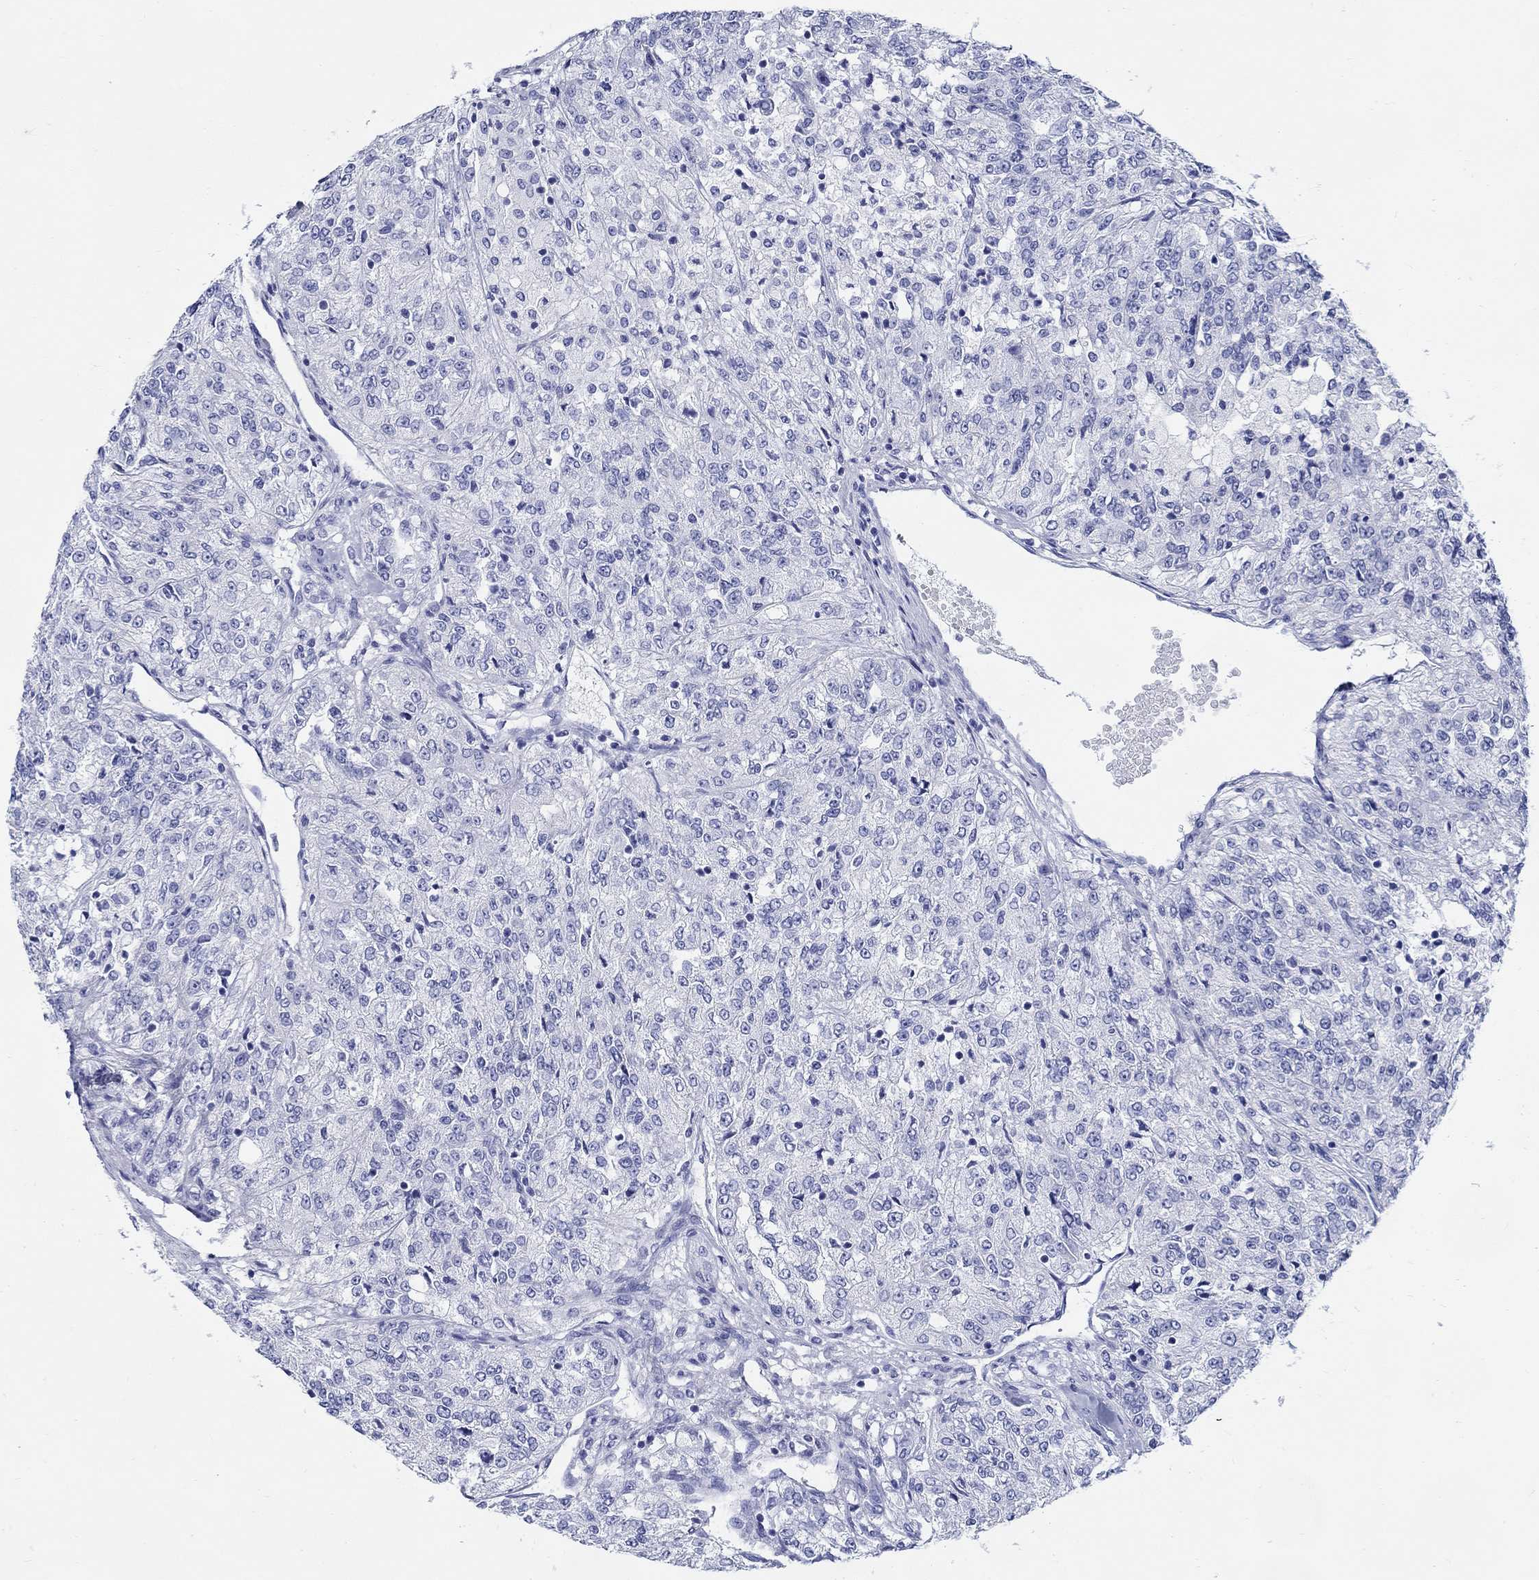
{"staining": {"intensity": "negative", "quantity": "none", "location": "none"}, "tissue": "renal cancer", "cell_type": "Tumor cells", "image_type": "cancer", "snomed": [{"axis": "morphology", "description": "Adenocarcinoma, NOS"}, {"axis": "topography", "description": "Kidney"}], "caption": "Image shows no significant protein expression in tumor cells of renal cancer. (Stains: DAB (3,3'-diaminobenzidine) immunohistochemistry with hematoxylin counter stain, Microscopy: brightfield microscopy at high magnification).", "gene": "CRYGS", "patient": {"sex": "female", "age": 63}}